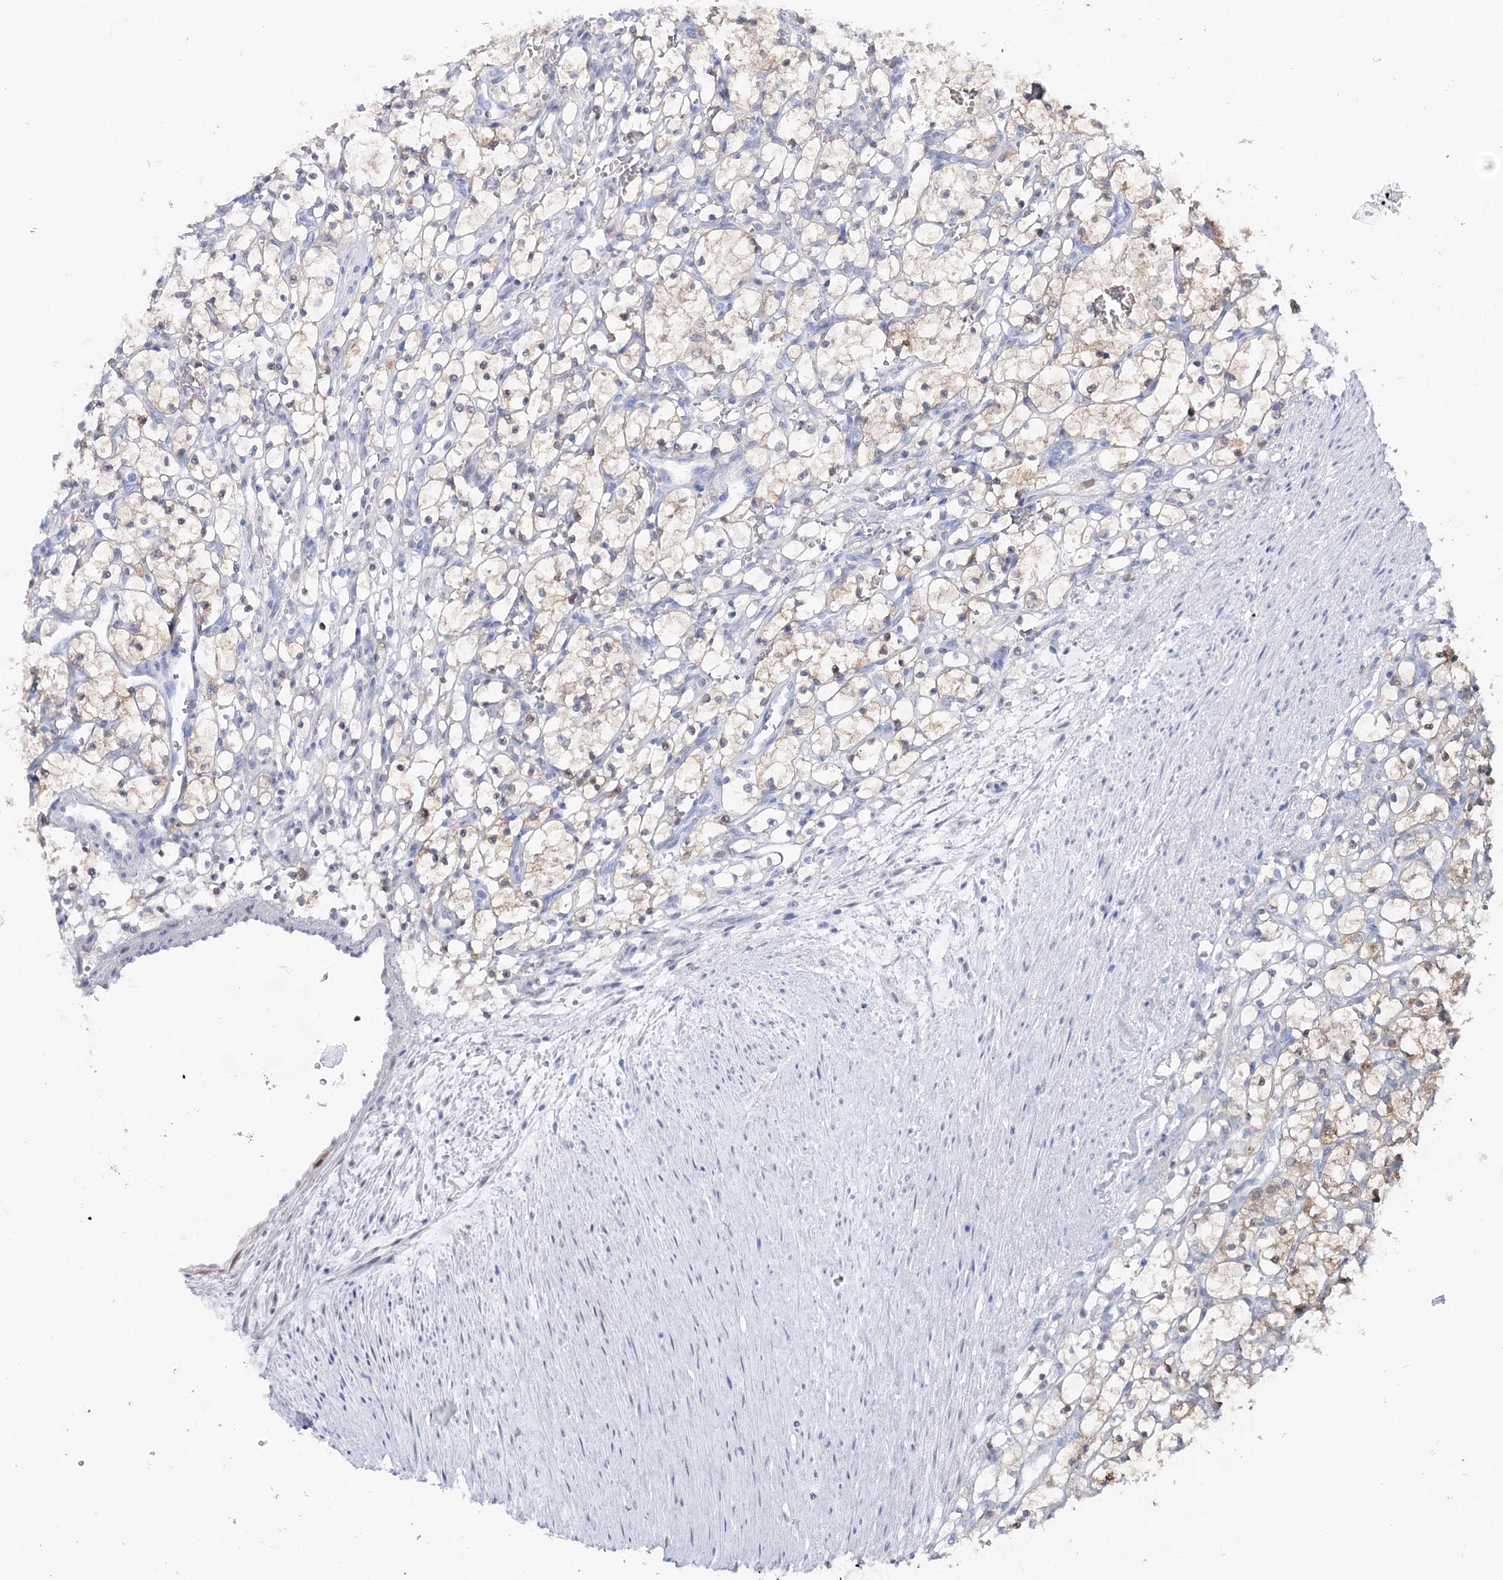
{"staining": {"intensity": "weak", "quantity": "<25%", "location": "cytoplasmic/membranous"}, "tissue": "renal cancer", "cell_type": "Tumor cells", "image_type": "cancer", "snomed": [{"axis": "morphology", "description": "Adenocarcinoma, NOS"}, {"axis": "topography", "description": "Kidney"}], "caption": "There is no significant positivity in tumor cells of adenocarcinoma (renal).", "gene": "UGDH", "patient": {"sex": "female", "age": 69}}